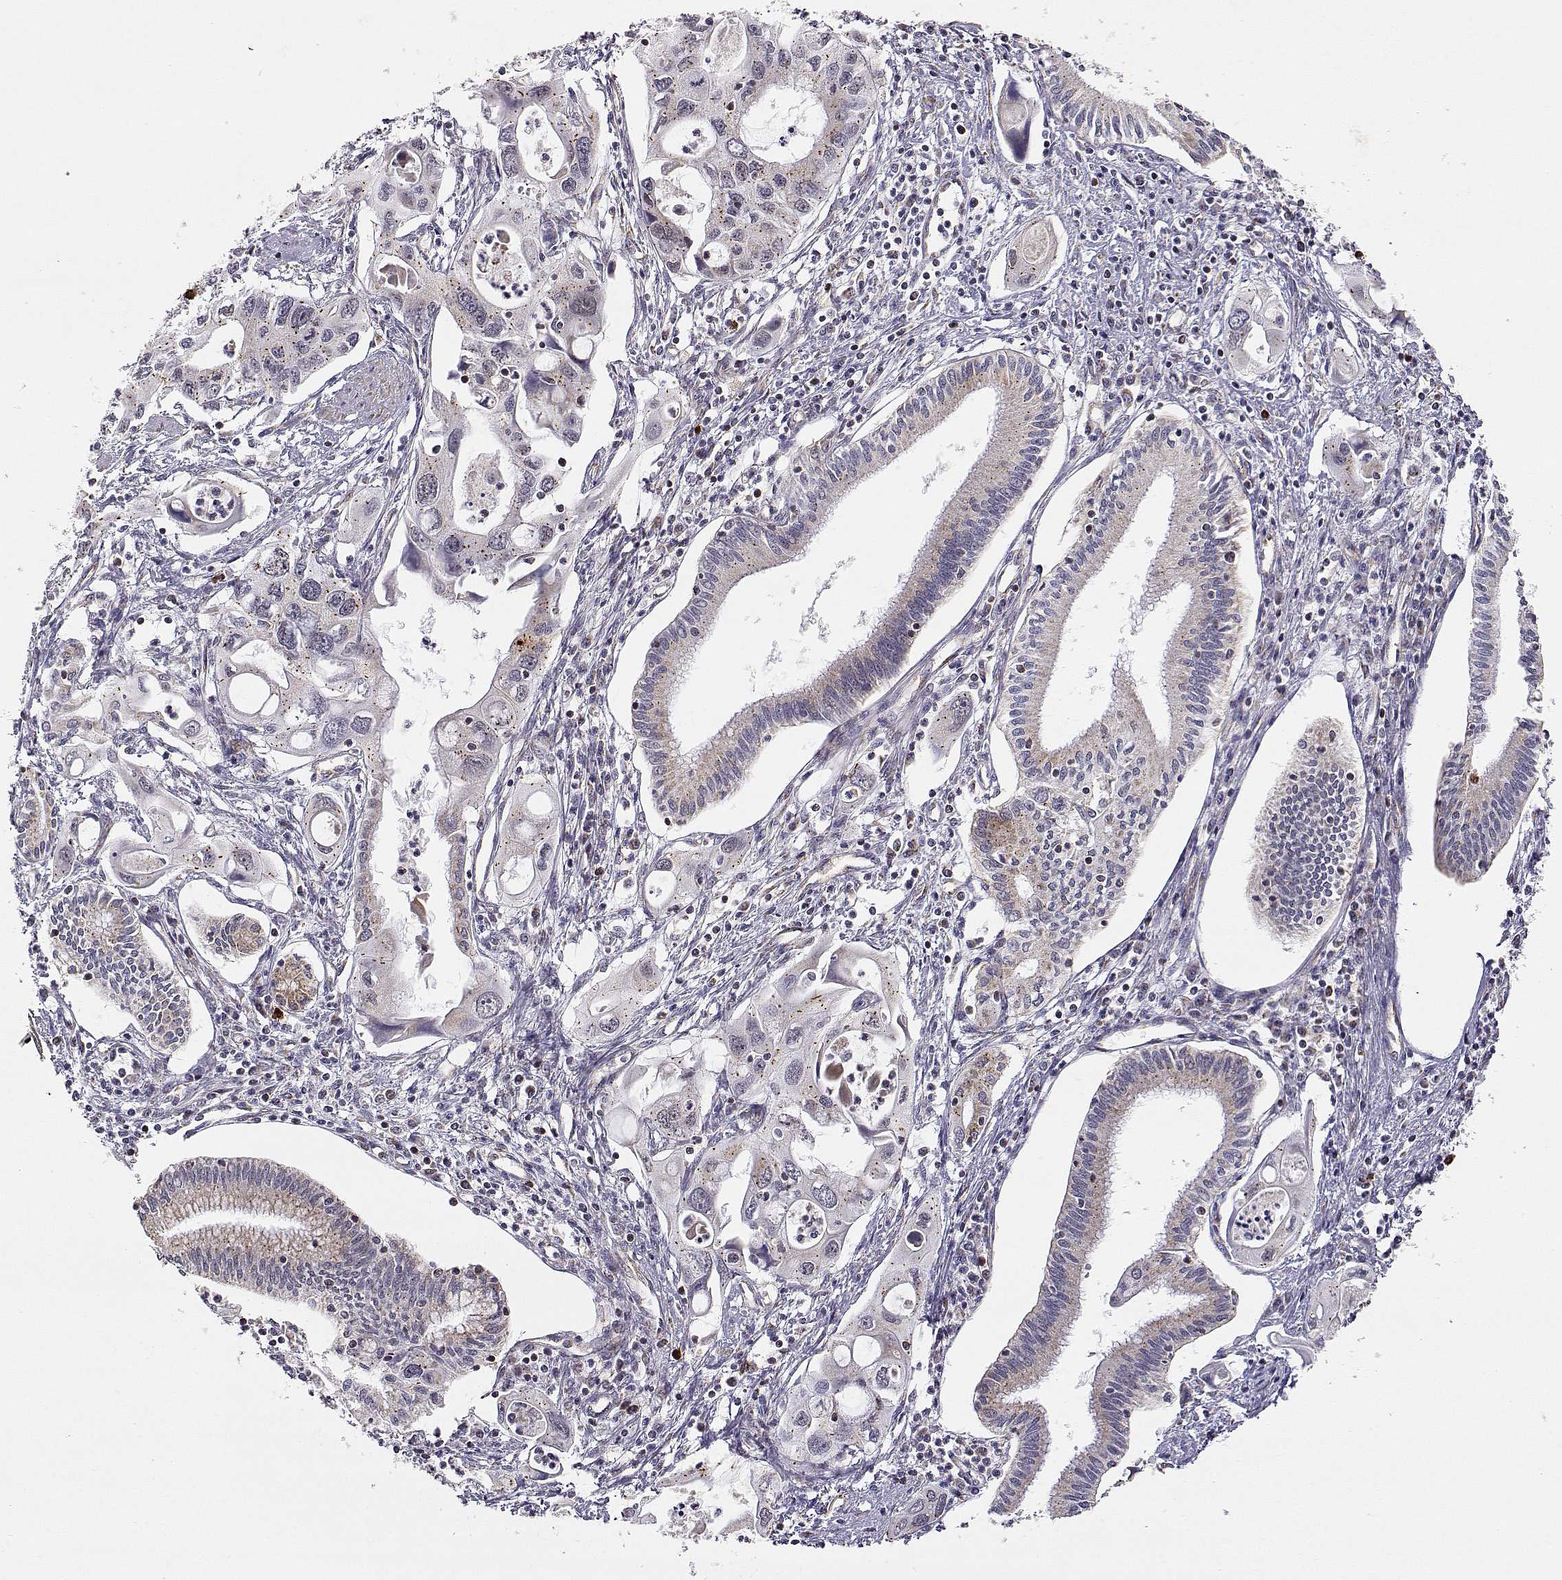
{"staining": {"intensity": "weak", "quantity": "25%-75%", "location": "cytoplasmic/membranous"}, "tissue": "pancreatic cancer", "cell_type": "Tumor cells", "image_type": "cancer", "snomed": [{"axis": "morphology", "description": "Adenocarcinoma, NOS"}, {"axis": "topography", "description": "Pancreas"}], "caption": "The image exhibits staining of pancreatic adenocarcinoma, revealing weak cytoplasmic/membranous protein staining (brown color) within tumor cells.", "gene": "EXOG", "patient": {"sex": "male", "age": 60}}